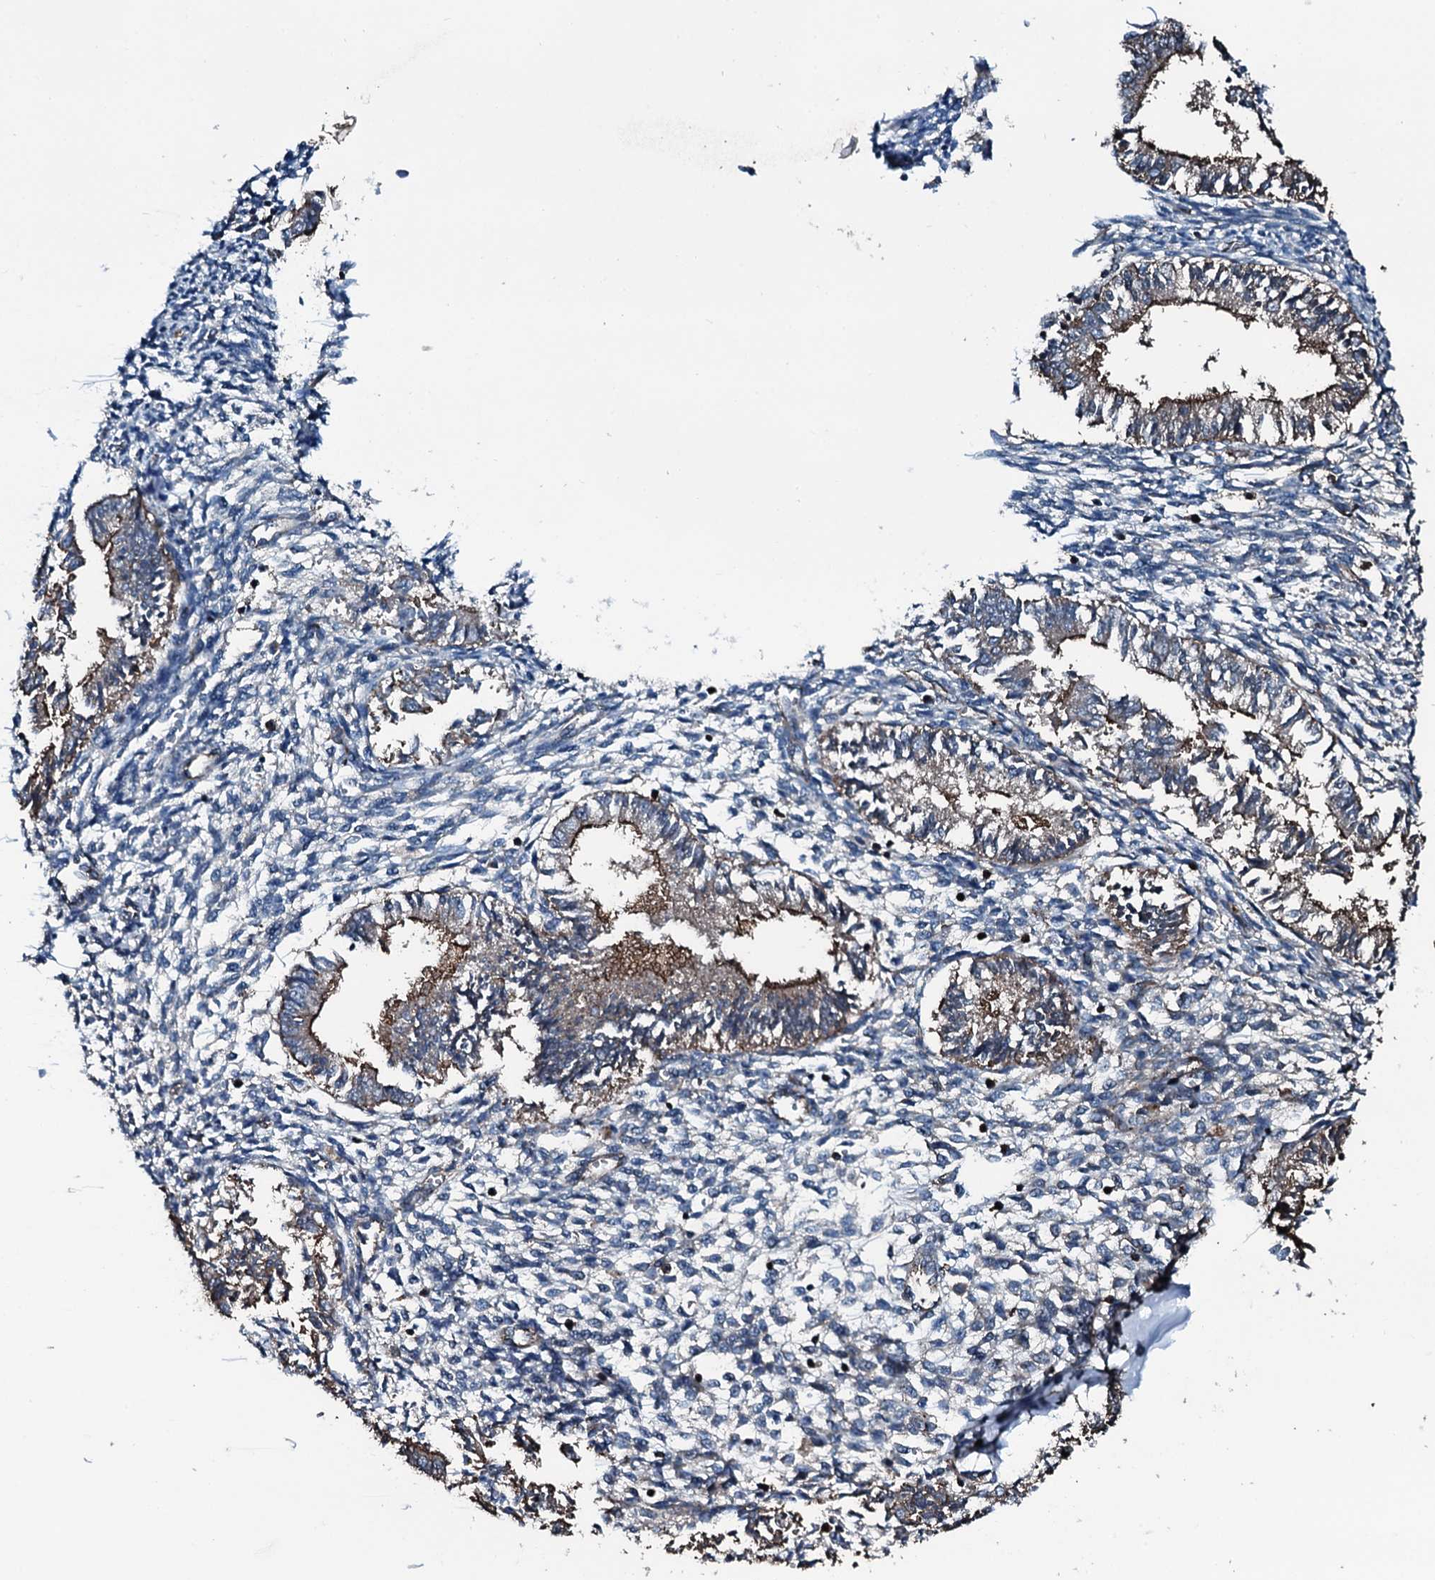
{"staining": {"intensity": "negative", "quantity": "none", "location": "none"}, "tissue": "endometrium", "cell_type": "Cells in endometrial stroma", "image_type": "normal", "snomed": [{"axis": "morphology", "description": "Normal tissue, NOS"}, {"axis": "topography", "description": "Uterus"}, {"axis": "topography", "description": "Endometrium"}], "caption": "DAB immunohistochemical staining of benign human endometrium demonstrates no significant expression in cells in endometrial stroma.", "gene": "SLC25A38", "patient": {"sex": "female", "age": 48}}